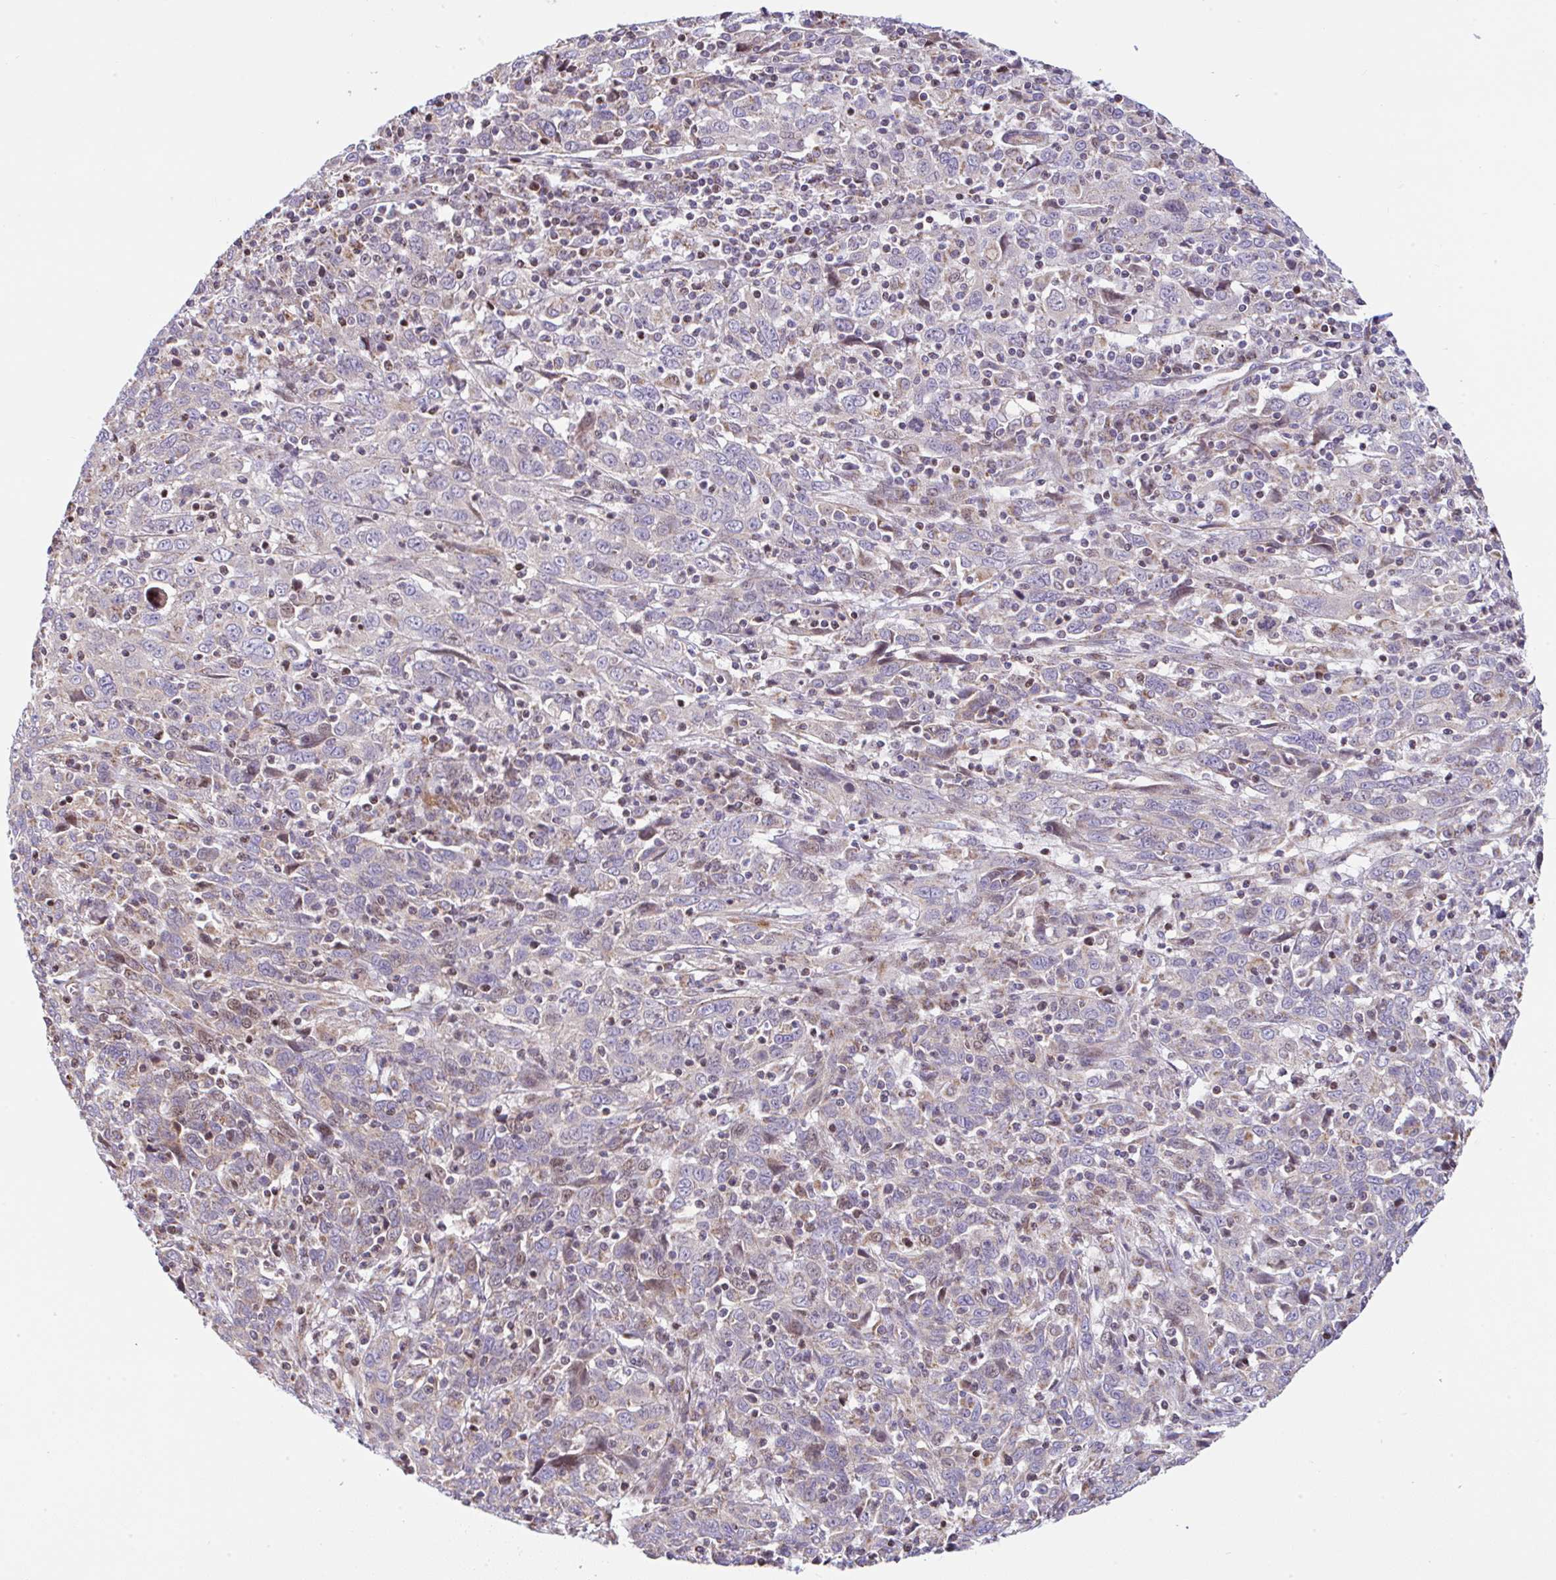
{"staining": {"intensity": "negative", "quantity": "none", "location": "none"}, "tissue": "cervical cancer", "cell_type": "Tumor cells", "image_type": "cancer", "snomed": [{"axis": "morphology", "description": "Squamous cell carcinoma, NOS"}, {"axis": "topography", "description": "Cervix"}], "caption": "Squamous cell carcinoma (cervical) stained for a protein using immunohistochemistry (IHC) exhibits no staining tumor cells.", "gene": "FIGNL1", "patient": {"sex": "female", "age": 46}}